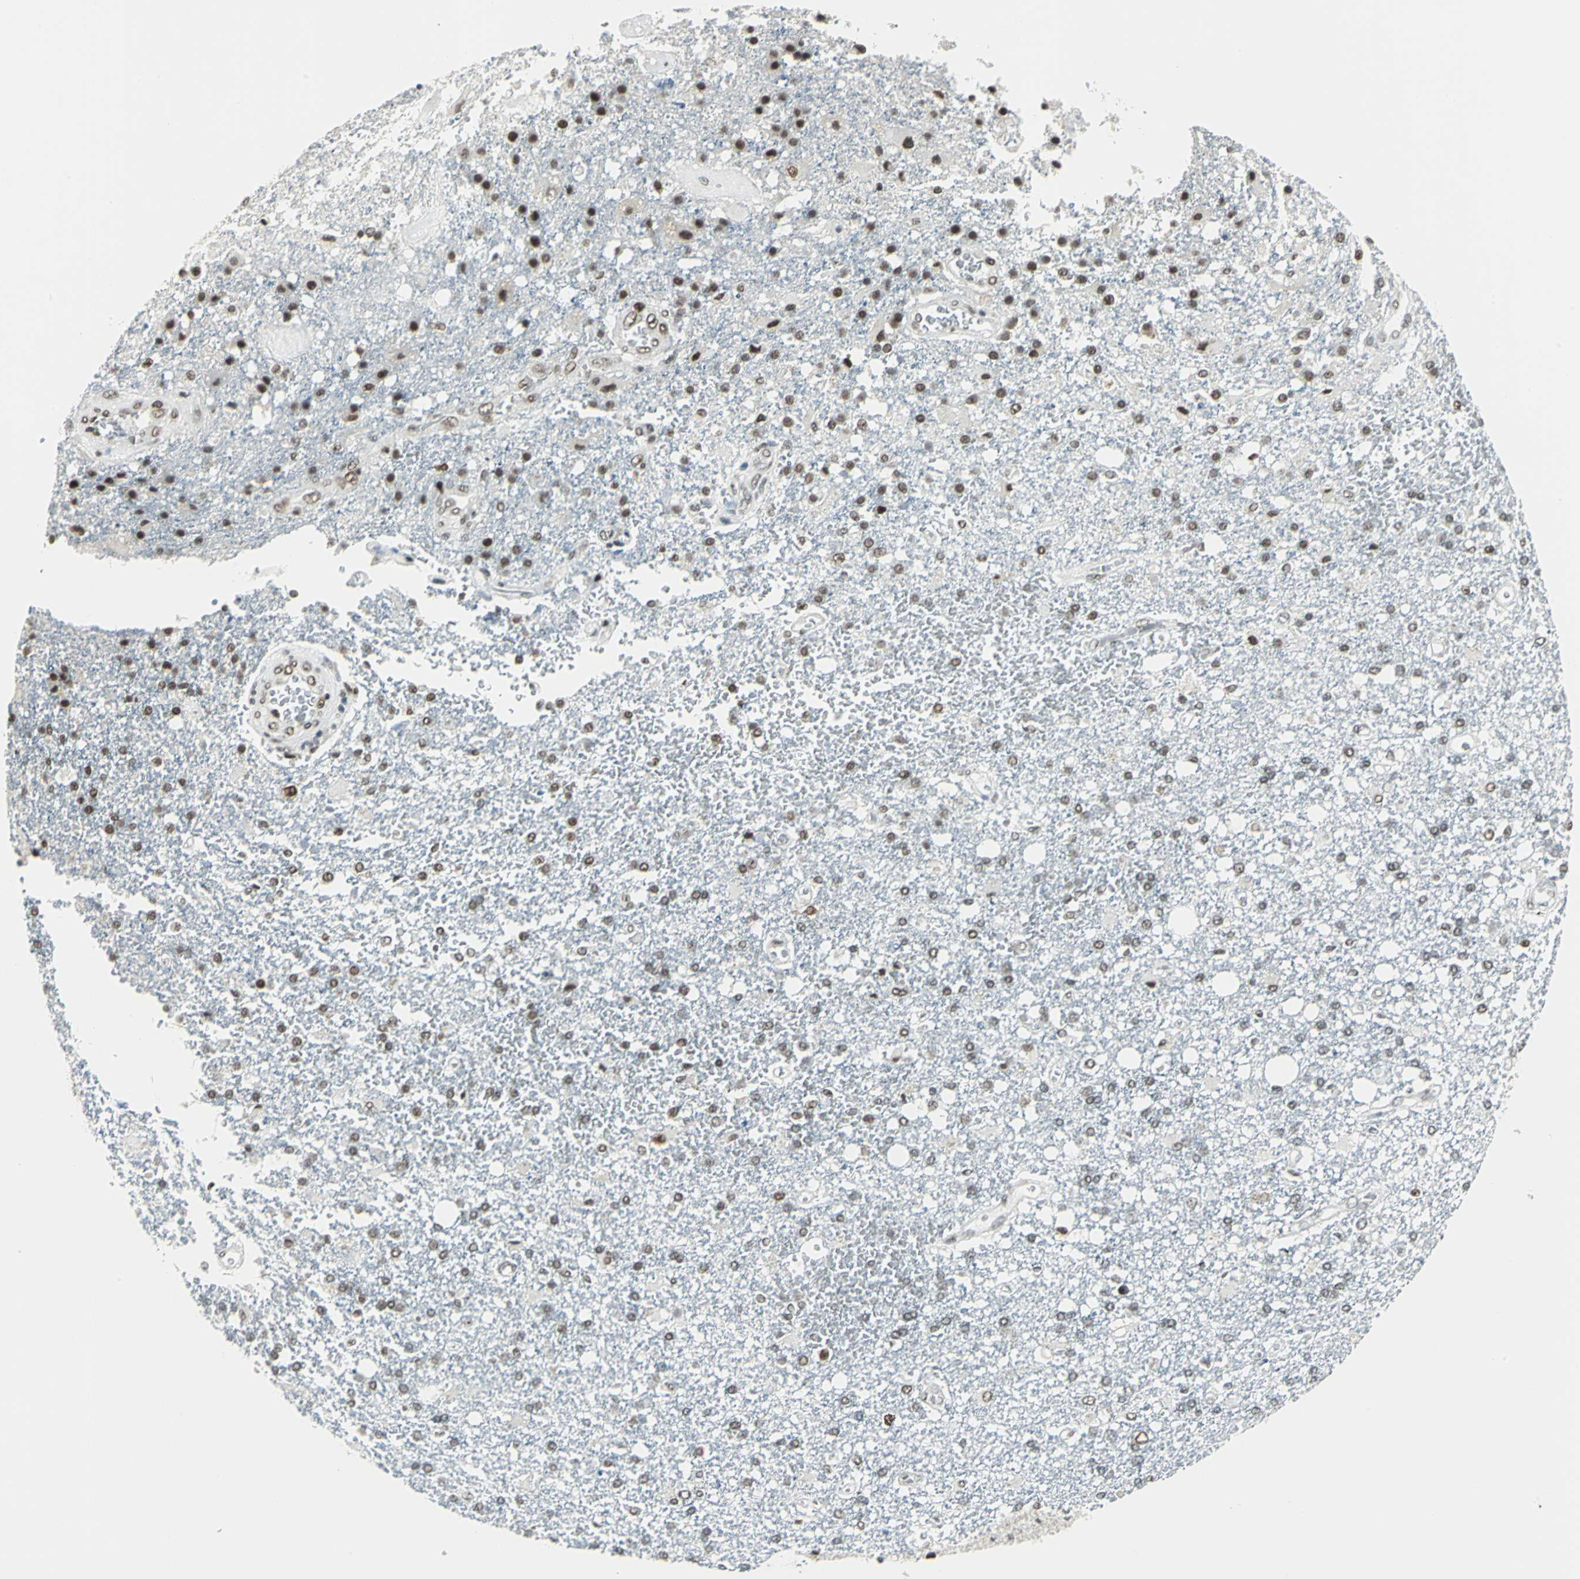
{"staining": {"intensity": "moderate", "quantity": ">75%", "location": "nuclear"}, "tissue": "glioma", "cell_type": "Tumor cells", "image_type": "cancer", "snomed": [{"axis": "morphology", "description": "Glioma, malignant, High grade"}, {"axis": "topography", "description": "Cerebral cortex"}], "caption": "This histopathology image demonstrates glioma stained with IHC to label a protein in brown. The nuclear of tumor cells show moderate positivity for the protein. Nuclei are counter-stained blue.", "gene": "ADNP", "patient": {"sex": "male", "age": 79}}